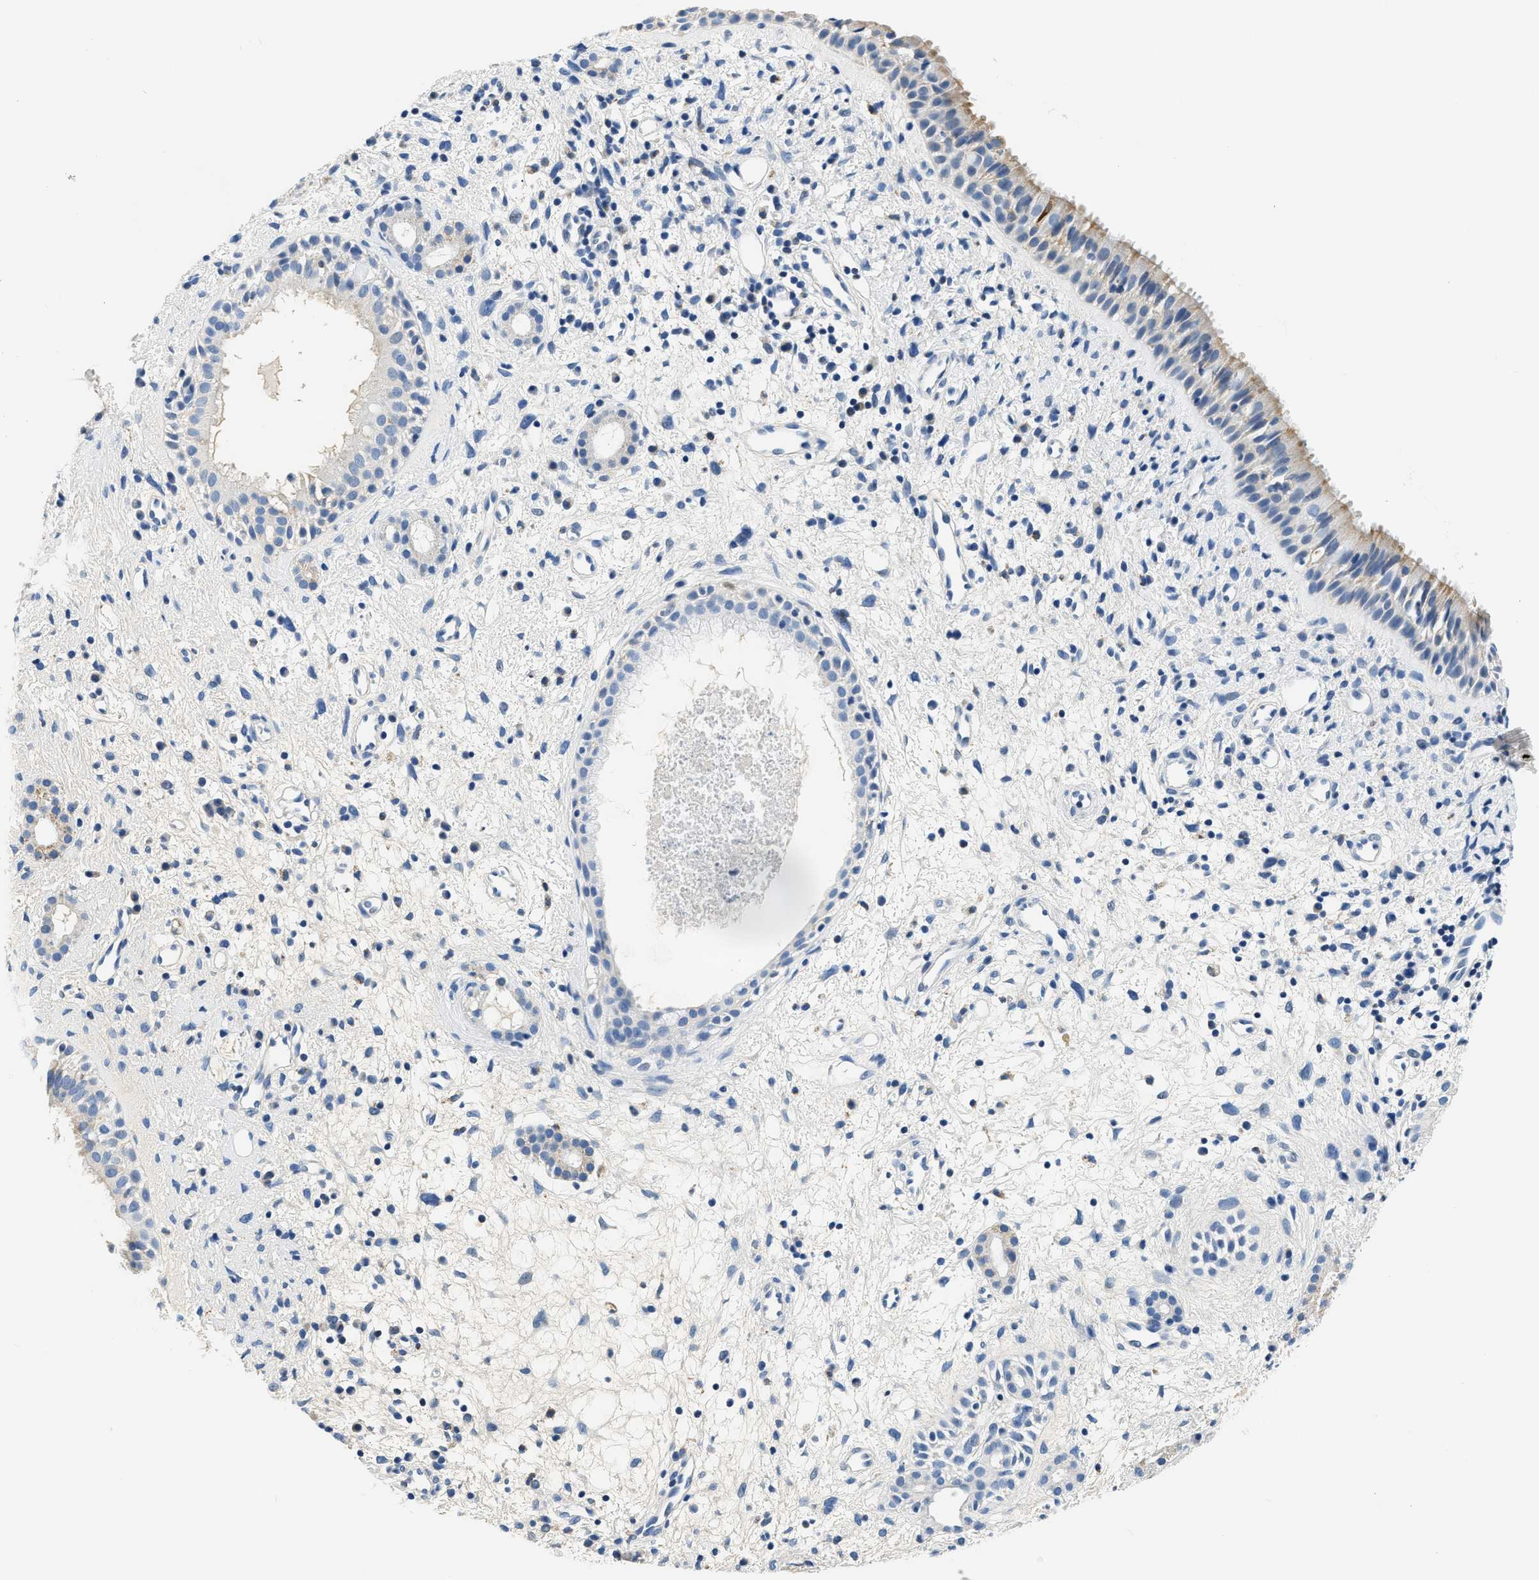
{"staining": {"intensity": "weak", "quantity": "25%-75%", "location": "cytoplasmic/membranous"}, "tissue": "nasopharynx", "cell_type": "Respiratory epithelial cells", "image_type": "normal", "snomed": [{"axis": "morphology", "description": "Normal tissue, NOS"}, {"axis": "topography", "description": "Nasopharynx"}], "caption": "Protein expression by immunohistochemistry (IHC) reveals weak cytoplasmic/membranous expression in about 25%-75% of respiratory epithelial cells in benign nasopharynx.", "gene": "PCK2", "patient": {"sex": "male", "age": 22}}